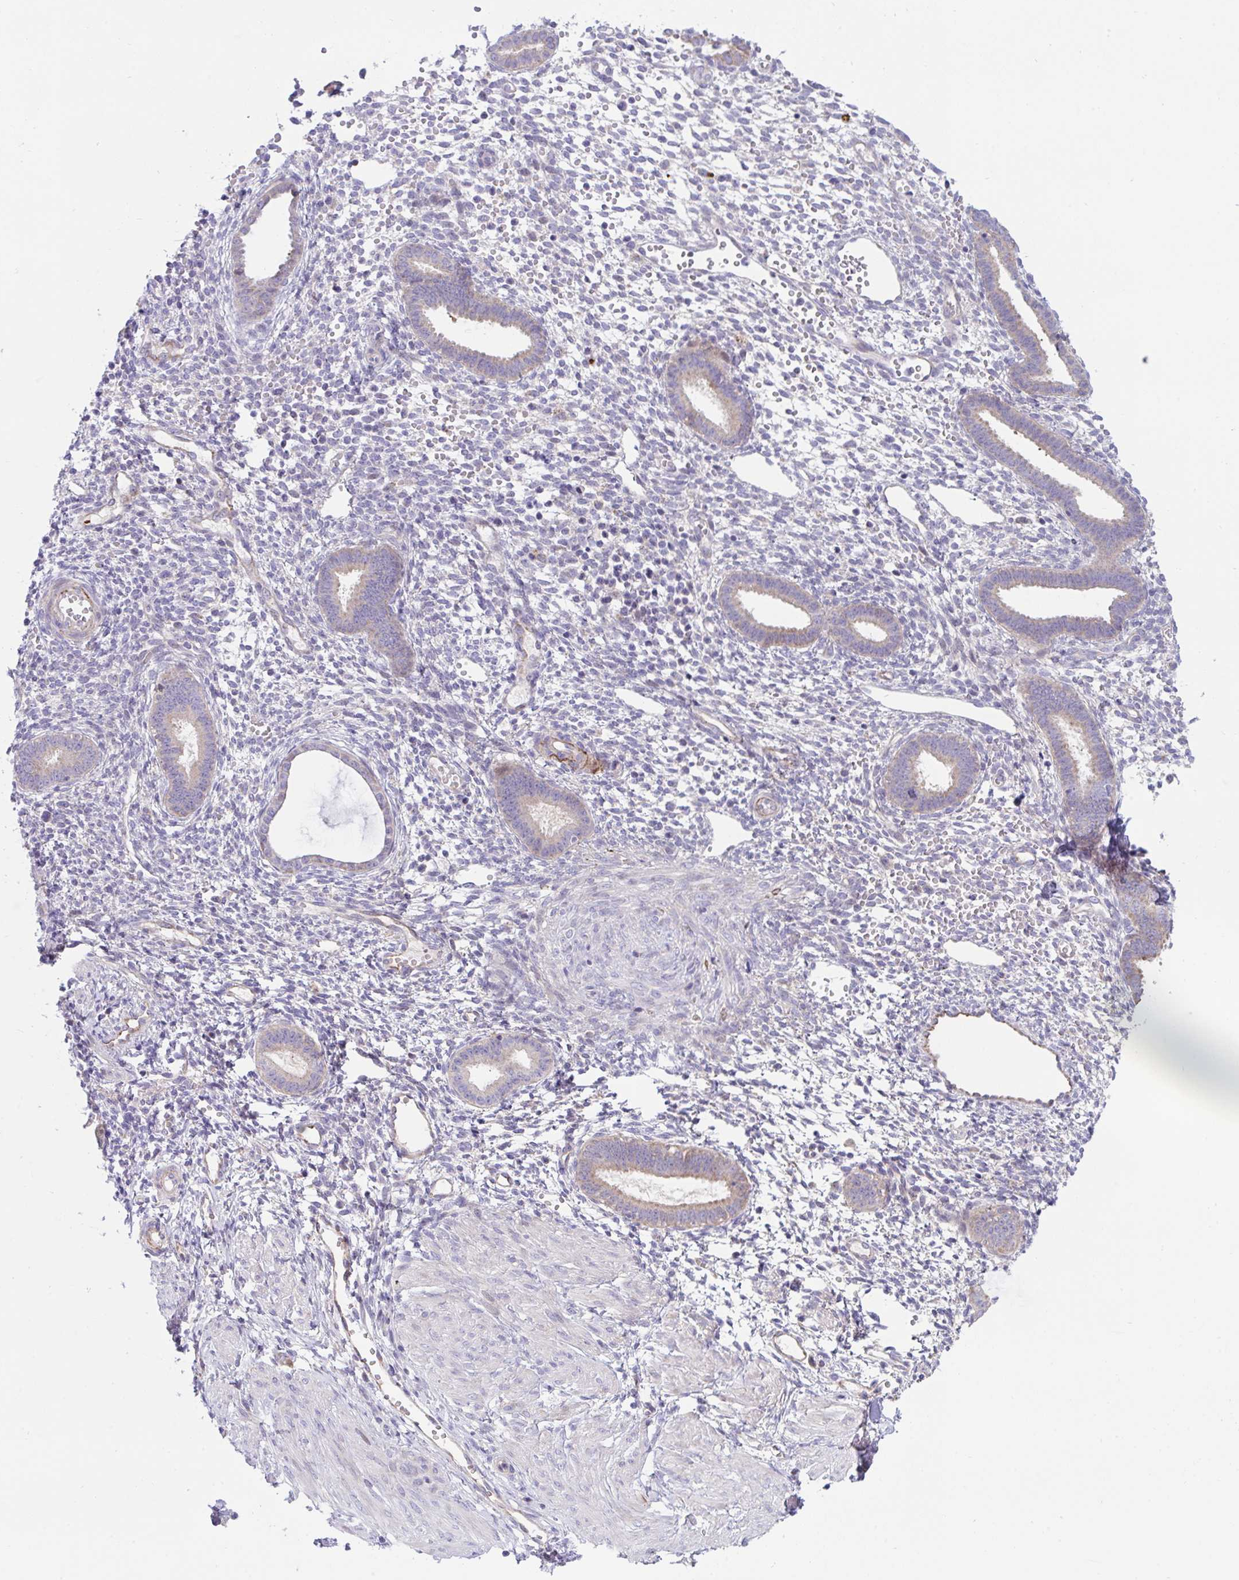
{"staining": {"intensity": "negative", "quantity": "none", "location": "none"}, "tissue": "endometrium", "cell_type": "Cells in endometrial stroma", "image_type": "normal", "snomed": [{"axis": "morphology", "description": "Normal tissue, NOS"}, {"axis": "topography", "description": "Endometrium"}], "caption": "Image shows no significant protein expression in cells in endometrial stroma of benign endometrium. (DAB (3,3'-diaminobenzidine) immunohistochemistry (IHC), high magnification).", "gene": "IL37", "patient": {"sex": "female", "age": 36}}